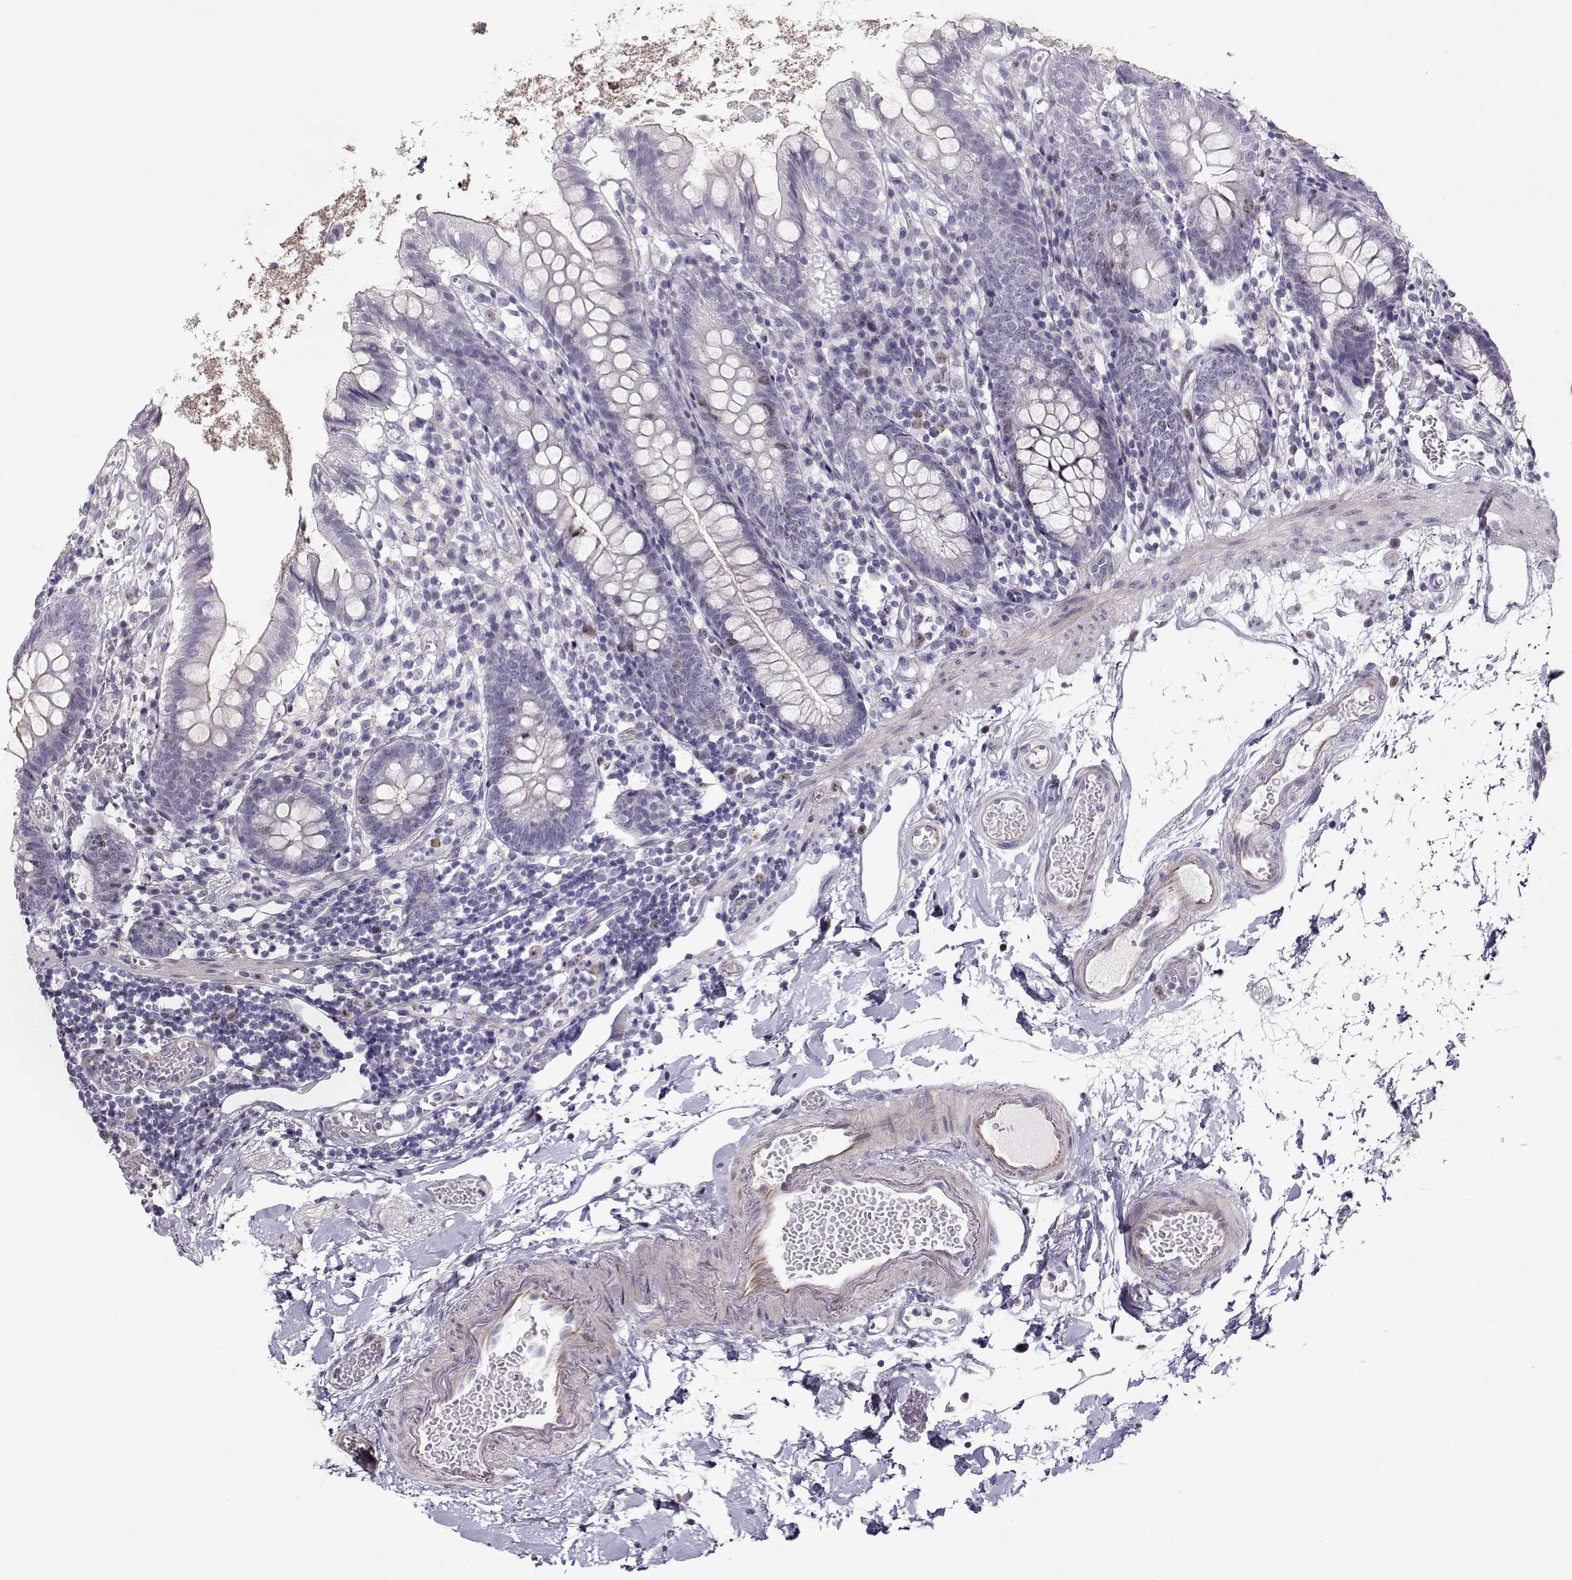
{"staining": {"intensity": "moderate", "quantity": "<25%", "location": "cytoplasmic/membranous"}, "tissue": "small intestine", "cell_type": "Glandular cells", "image_type": "normal", "snomed": [{"axis": "morphology", "description": "Normal tissue, NOS"}, {"axis": "topography", "description": "Small intestine"}], "caption": "Immunohistochemical staining of unremarkable human small intestine shows low levels of moderate cytoplasmic/membranous staining in about <25% of glandular cells. (IHC, brightfield microscopy, high magnification).", "gene": "NPW", "patient": {"sex": "female", "age": 90}}